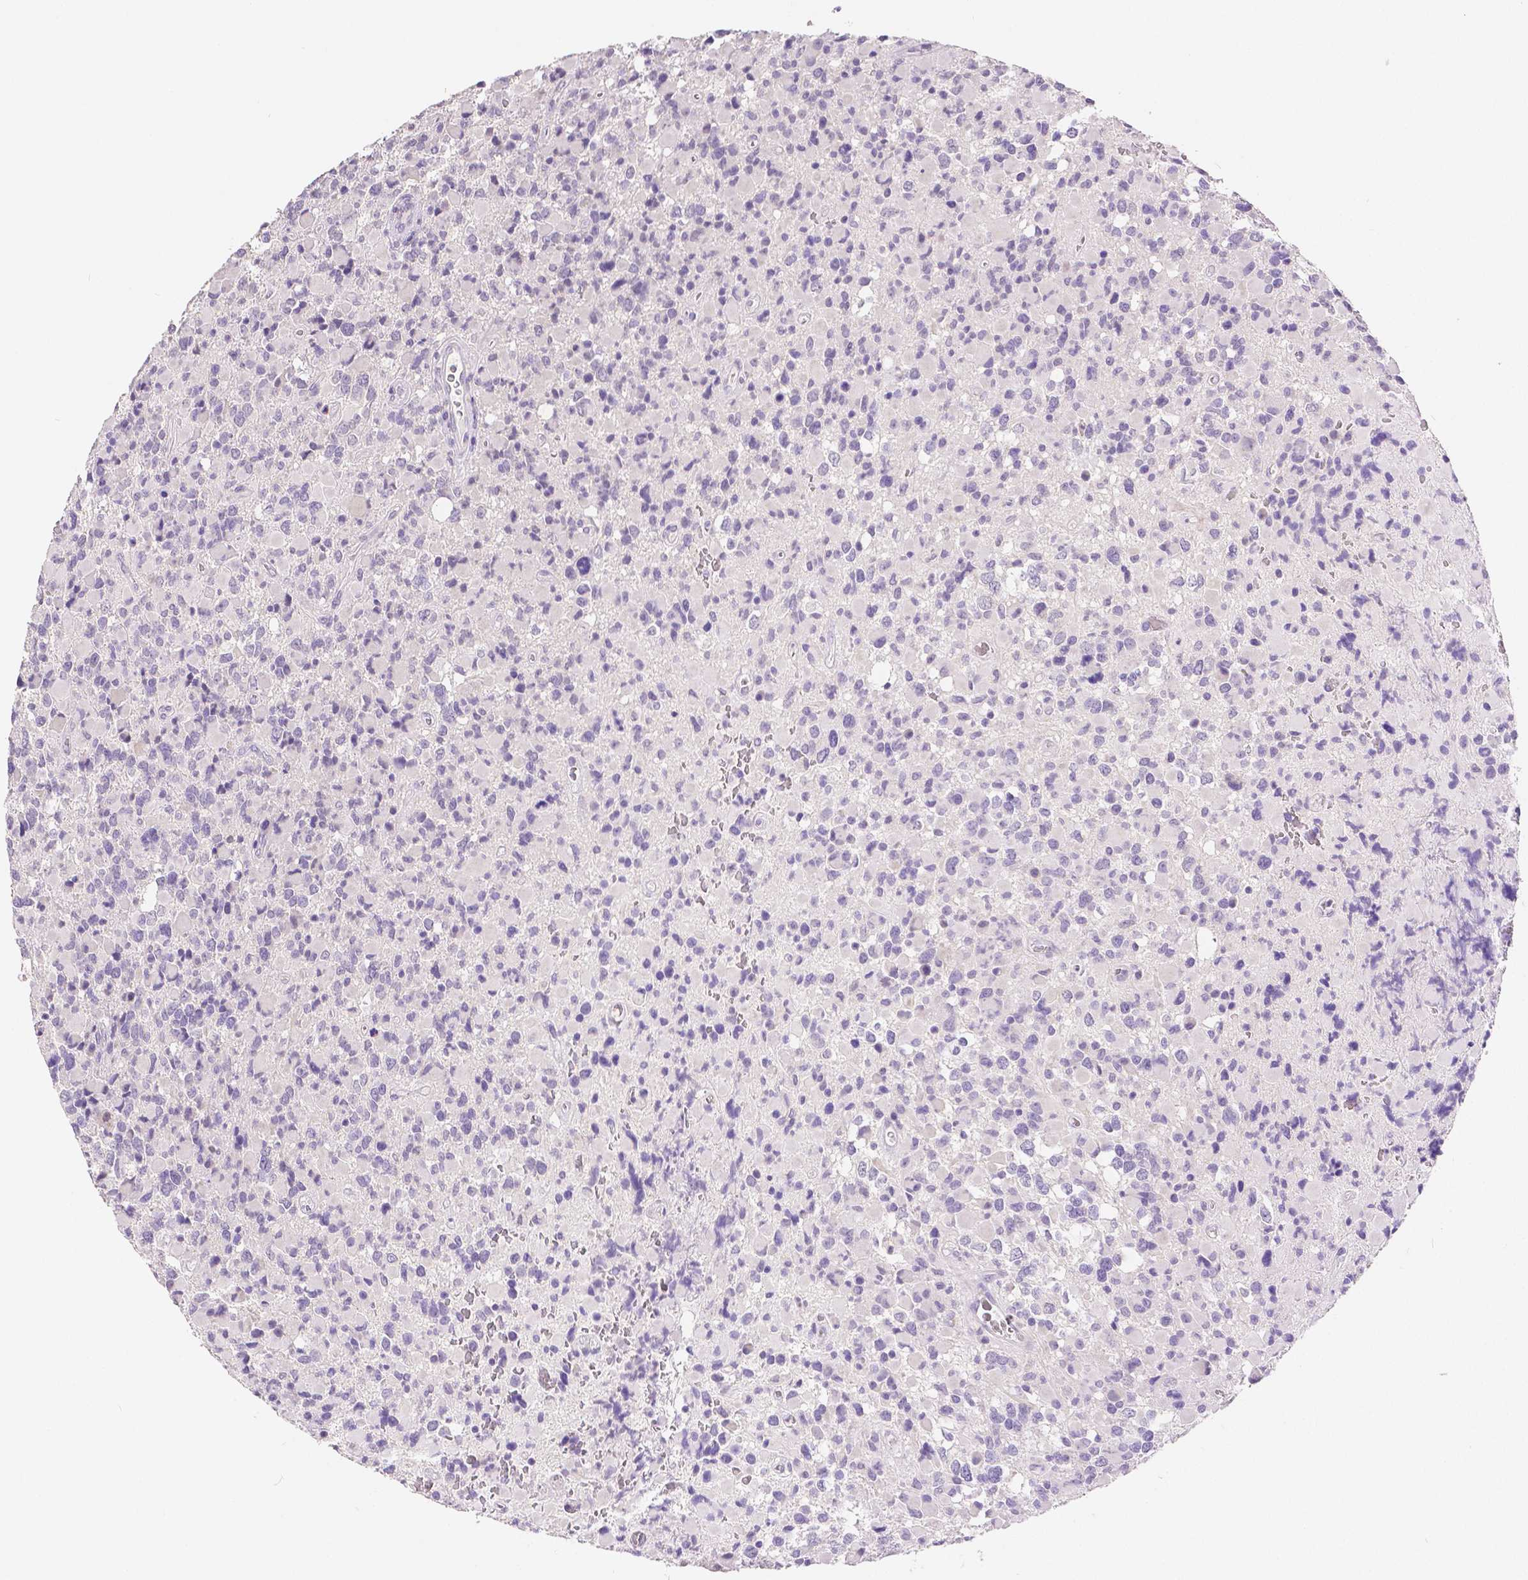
{"staining": {"intensity": "negative", "quantity": "none", "location": "none"}, "tissue": "glioma", "cell_type": "Tumor cells", "image_type": "cancer", "snomed": [{"axis": "morphology", "description": "Glioma, malignant, High grade"}, {"axis": "topography", "description": "Brain"}], "caption": "Tumor cells are negative for brown protein staining in glioma.", "gene": "HNF1B", "patient": {"sex": "female", "age": 40}}